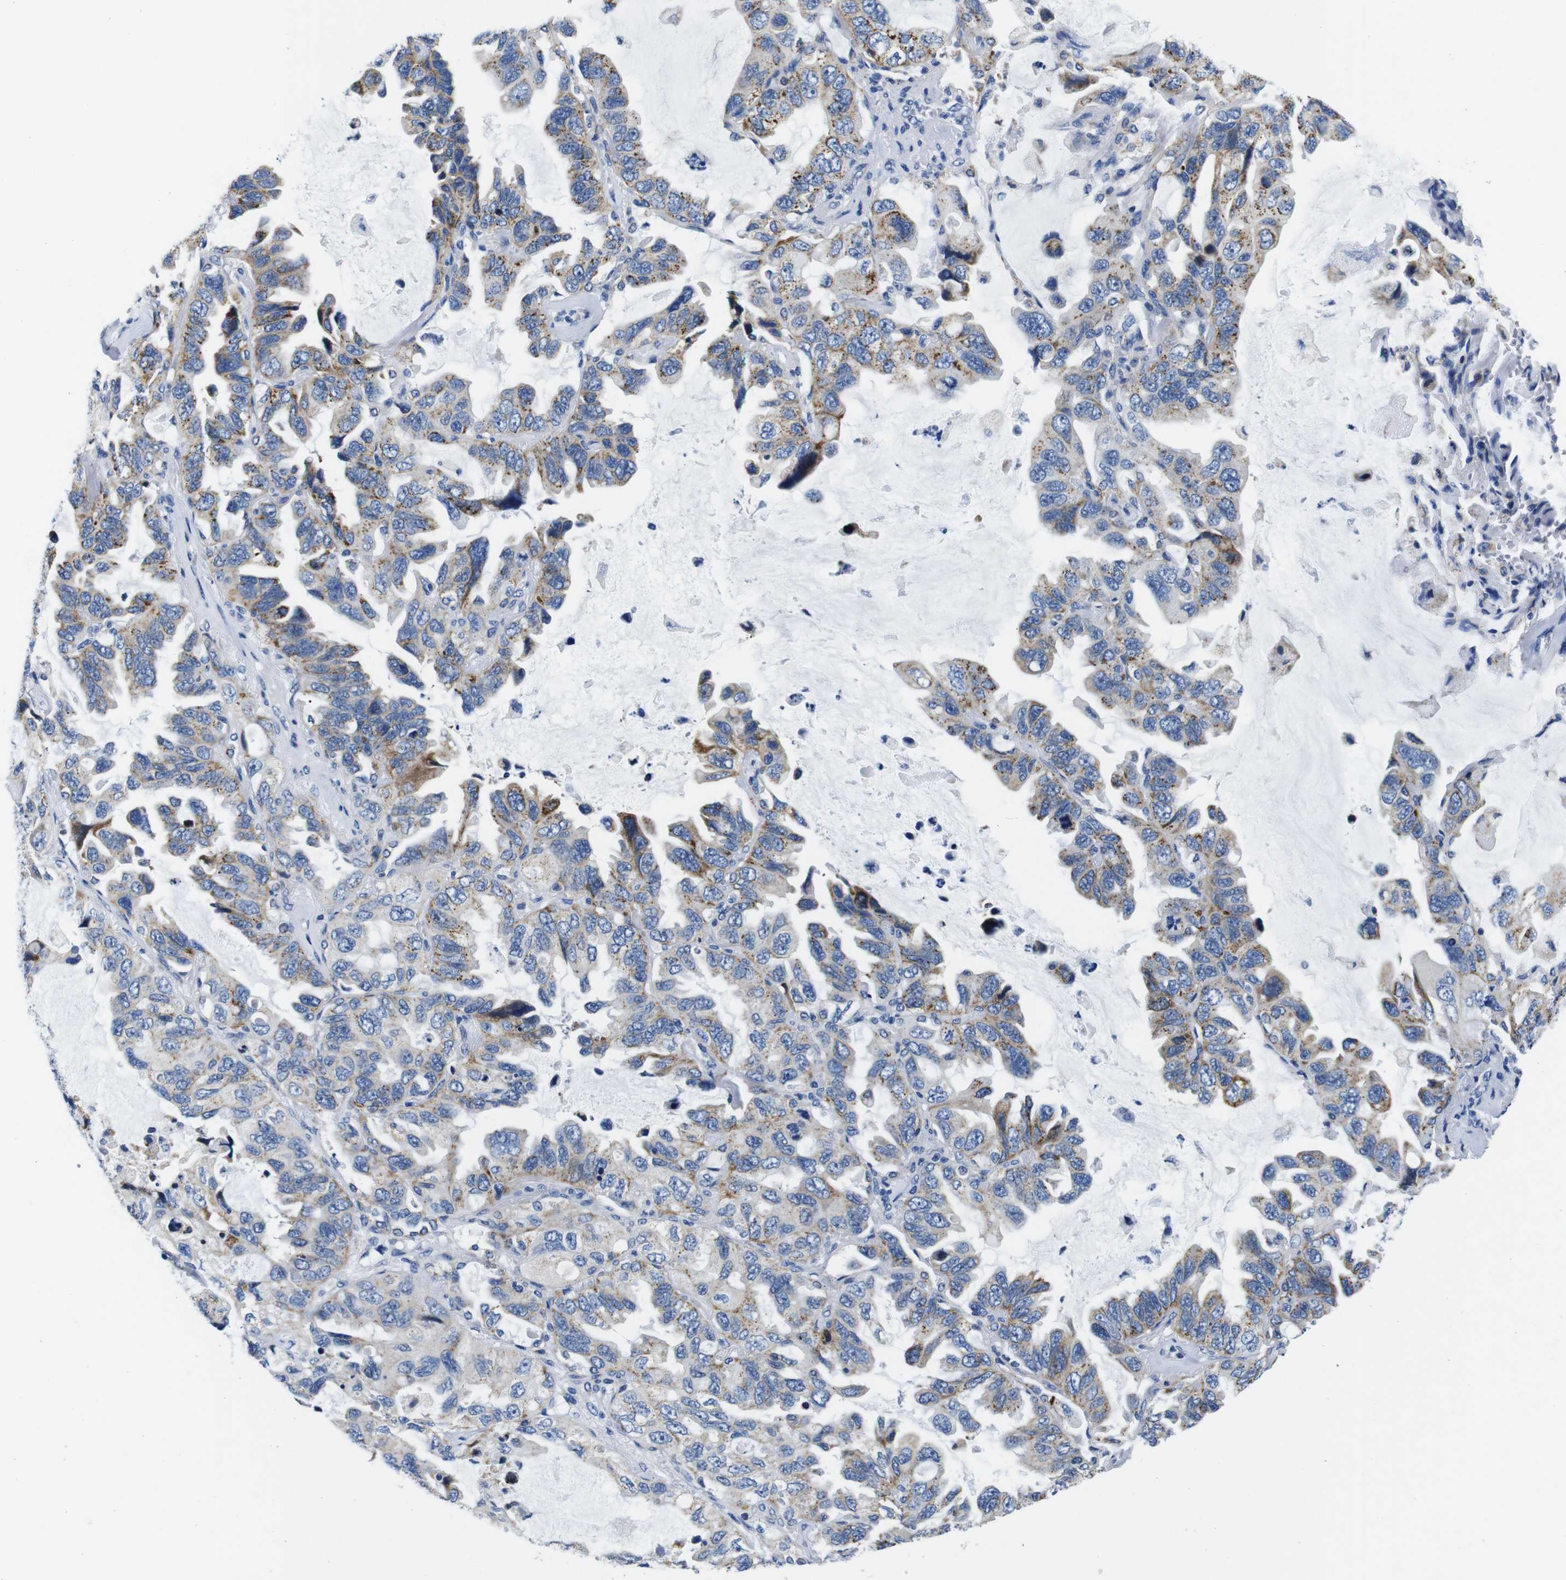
{"staining": {"intensity": "moderate", "quantity": "25%-75%", "location": "cytoplasmic/membranous"}, "tissue": "lung cancer", "cell_type": "Tumor cells", "image_type": "cancer", "snomed": [{"axis": "morphology", "description": "Squamous cell carcinoma, NOS"}, {"axis": "topography", "description": "Lung"}], "caption": "Brown immunohistochemical staining in lung squamous cell carcinoma exhibits moderate cytoplasmic/membranous positivity in about 25%-75% of tumor cells.", "gene": "SNX19", "patient": {"sex": "female", "age": 73}}